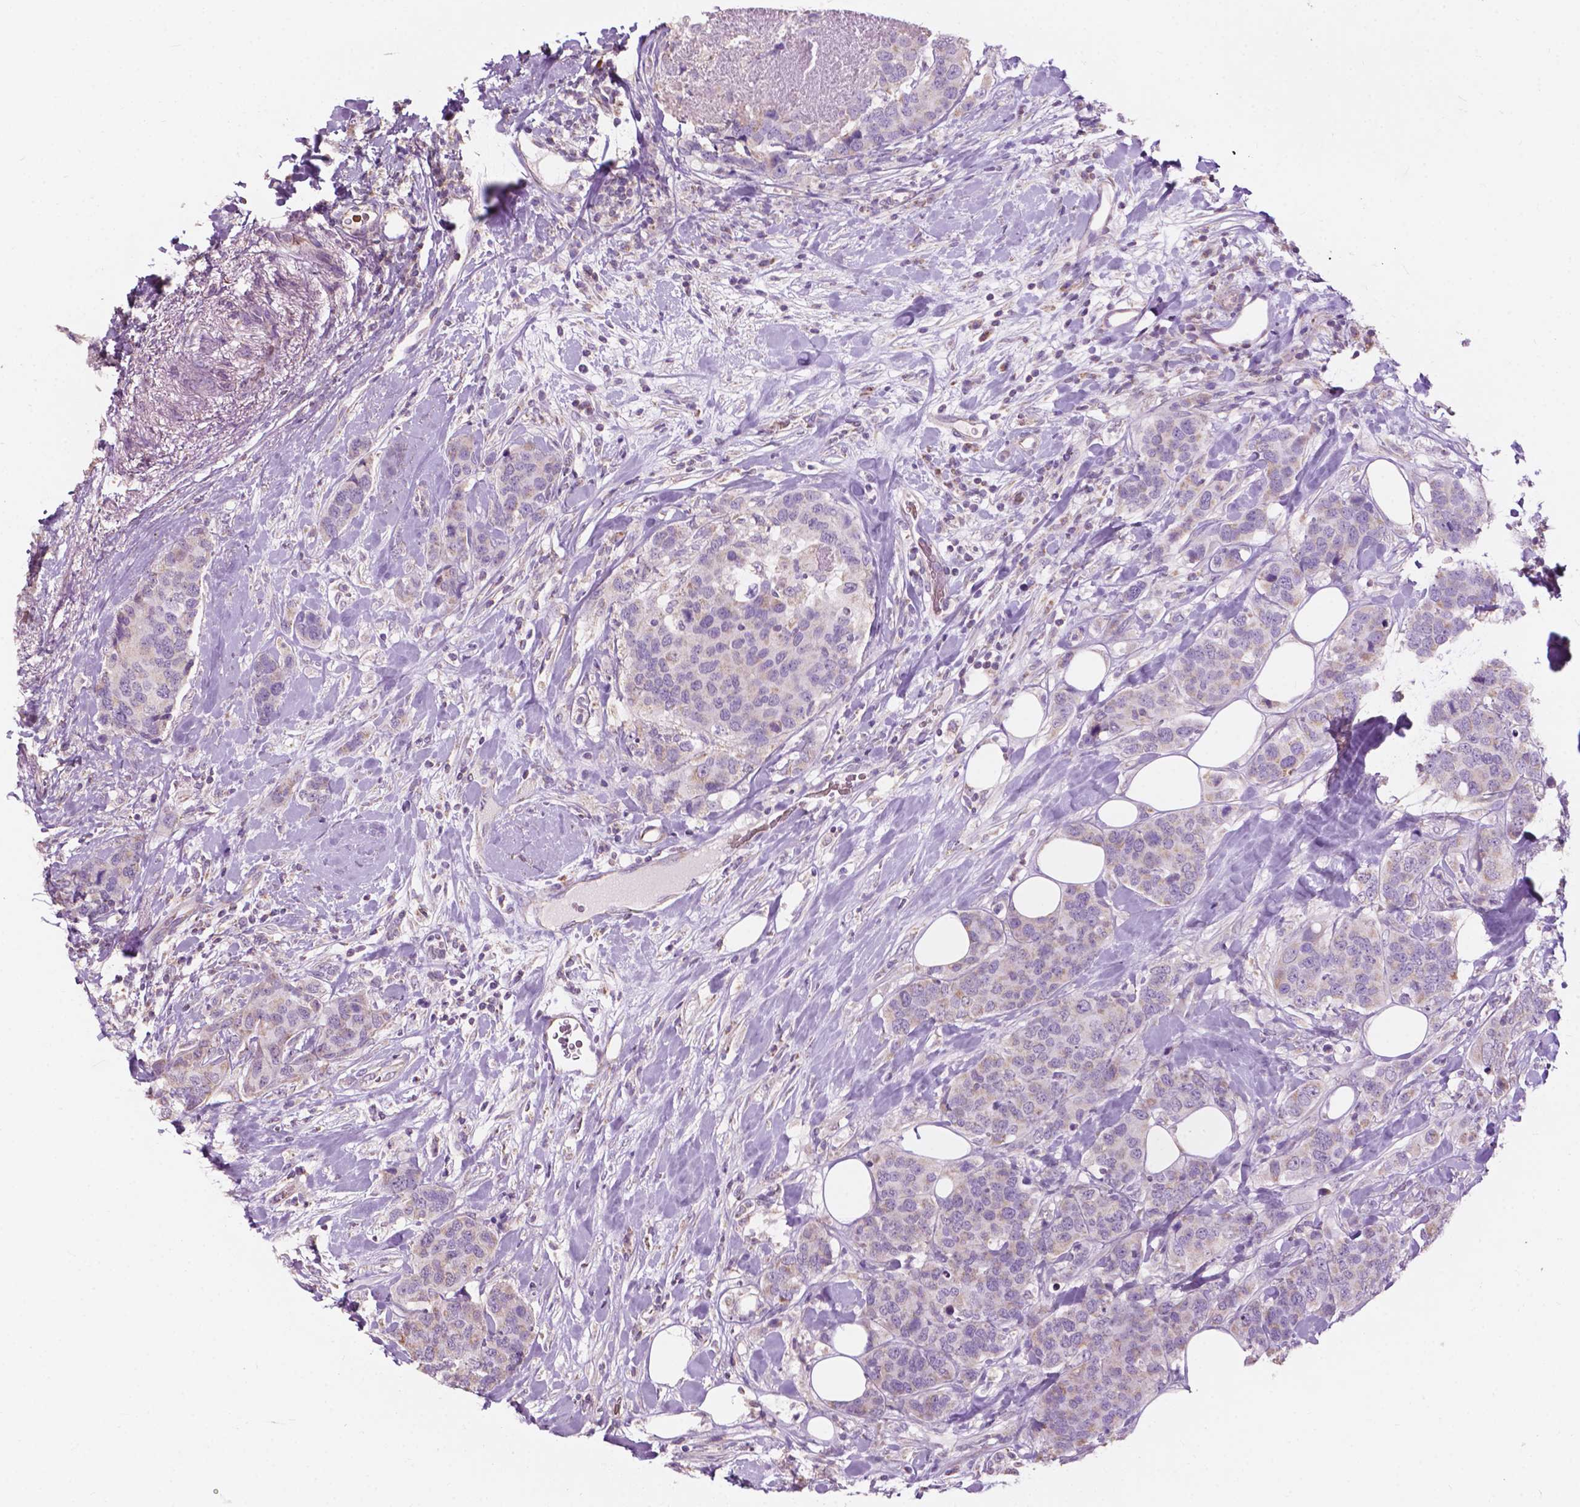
{"staining": {"intensity": "negative", "quantity": "none", "location": "none"}, "tissue": "breast cancer", "cell_type": "Tumor cells", "image_type": "cancer", "snomed": [{"axis": "morphology", "description": "Lobular carcinoma"}, {"axis": "topography", "description": "Breast"}], "caption": "IHC image of breast cancer stained for a protein (brown), which shows no expression in tumor cells.", "gene": "NDUFS1", "patient": {"sex": "female", "age": 59}}